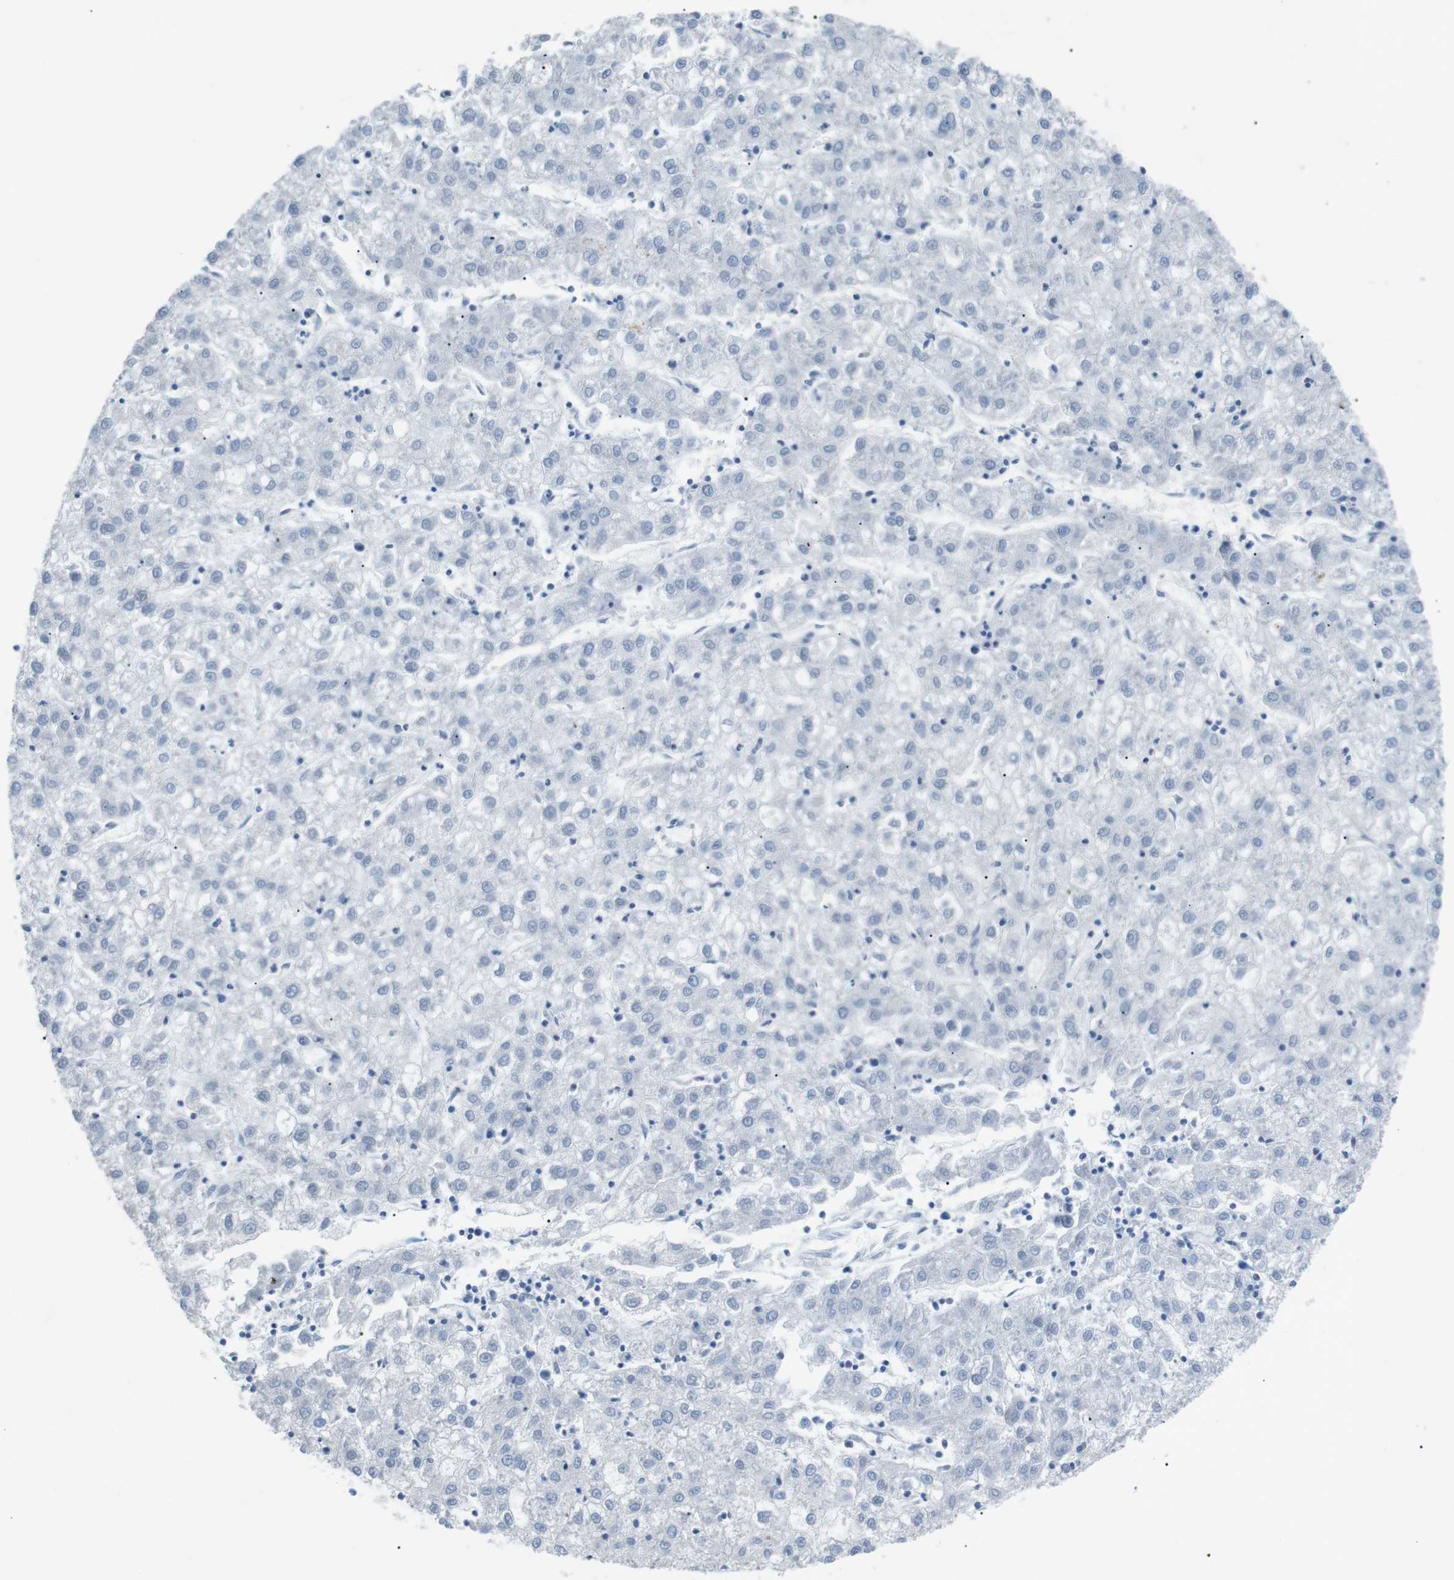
{"staining": {"intensity": "negative", "quantity": "none", "location": "none"}, "tissue": "liver cancer", "cell_type": "Tumor cells", "image_type": "cancer", "snomed": [{"axis": "morphology", "description": "Carcinoma, Hepatocellular, NOS"}, {"axis": "topography", "description": "Liver"}], "caption": "High magnification brightfield microscopy of liver hepatocellular carcinoma stained with DAB (3,3'-diaminobenzidine) (brown) and counterstained with hematoxylin (blue): tumor cells show no significant staining.", "gene": "SALL4", "patient": {"sex": "male", "age": 72}}